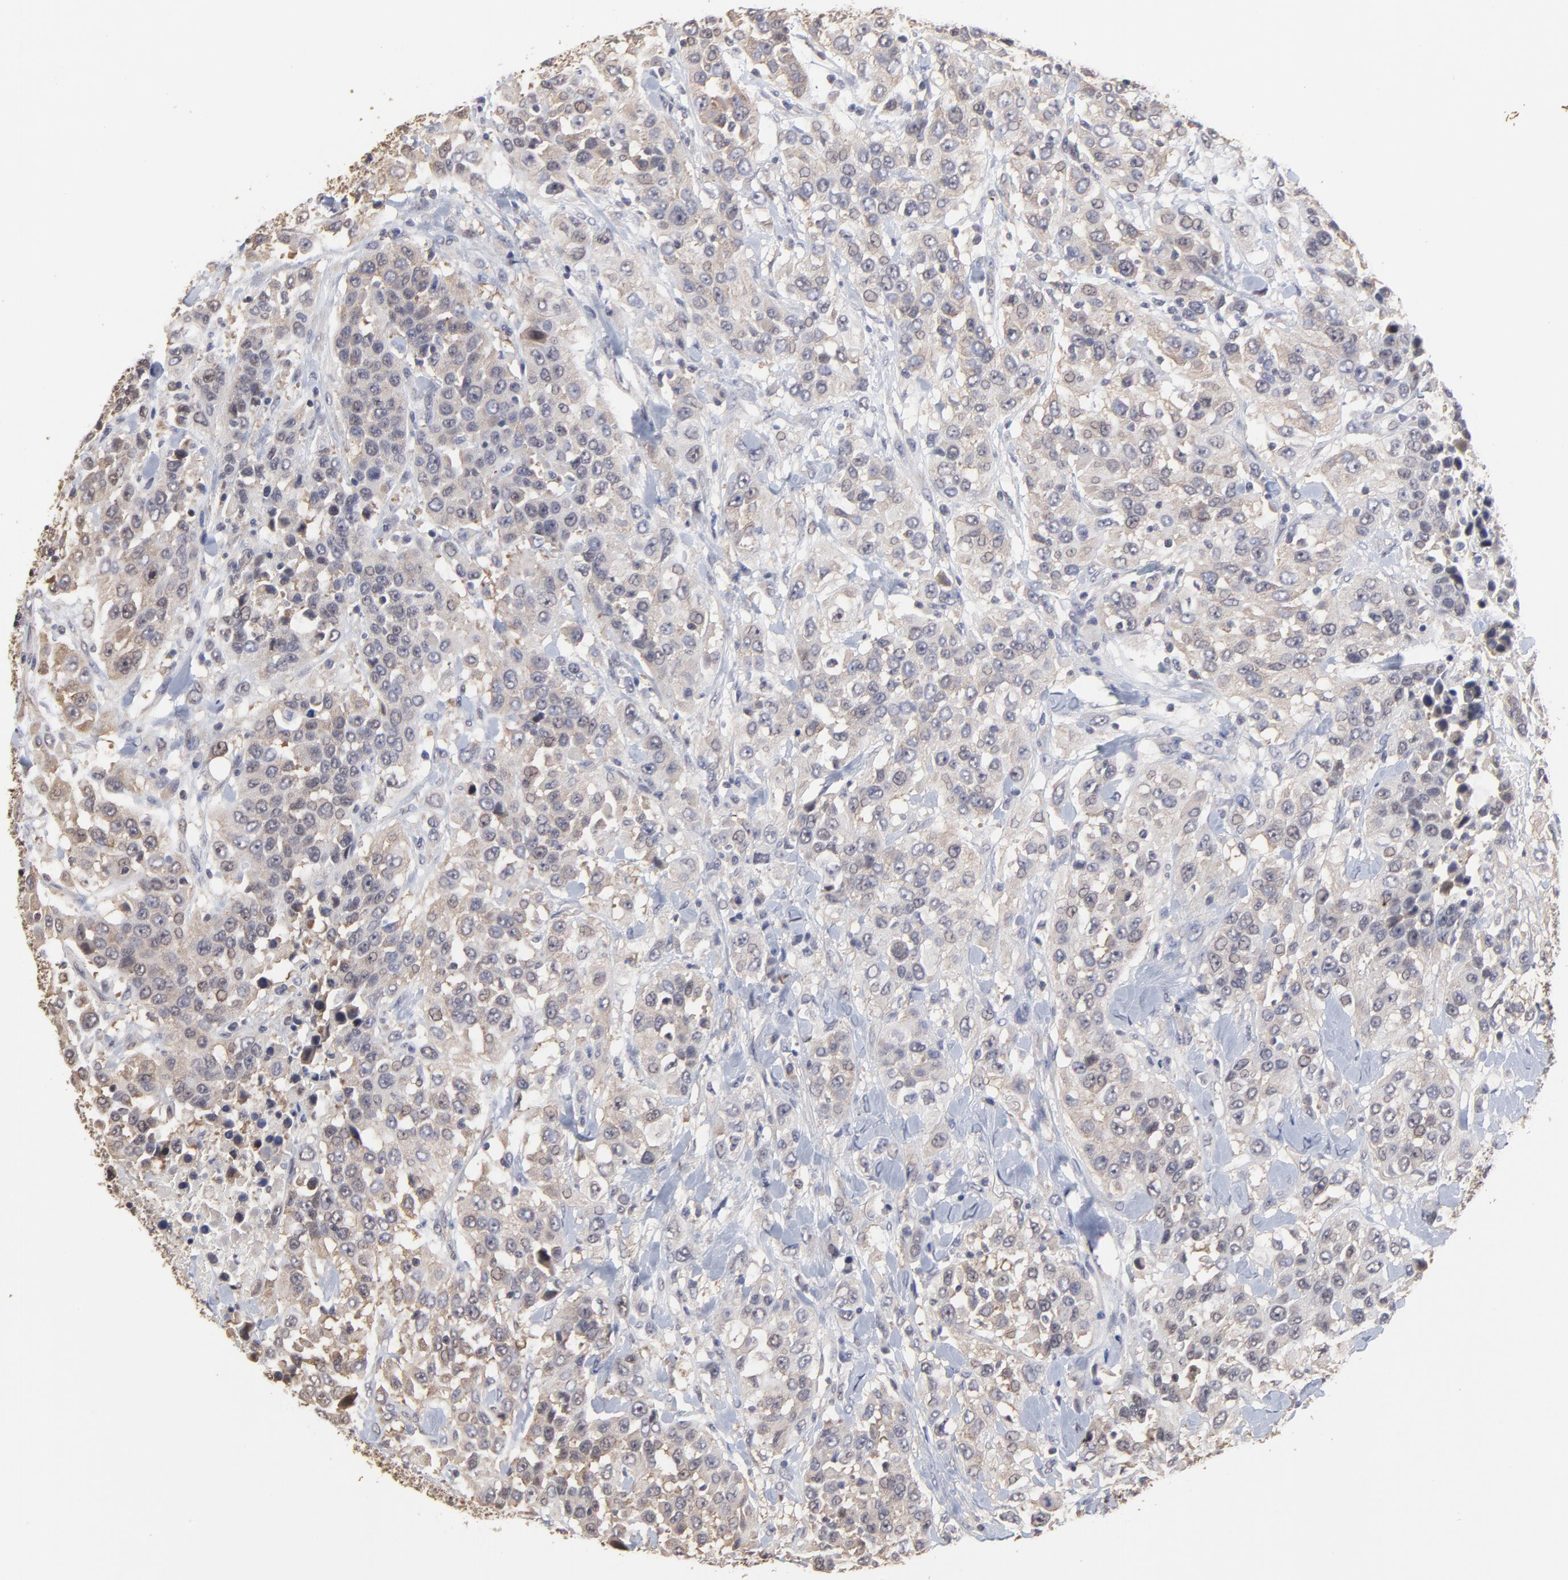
{"staining": {"intensity": "weak", "quantity": "25%-75%", "location": "cytoplasmic/membranous"}, "tissue": "urothelial cancer", "cell_type": "Tumor cells", "image_type": "cancer", "snomed": [{"axis": "morphology", "description": "Urothelial carcinoma, High grade"}, {"axis": "topography", "description": "Urinary bladder"}], "caption": "Urothelial cancer stained with a protein marker shows weak staining in tumor cells.", "gene": "CCT2", "patient": {"sex": "female", "age": 80}}